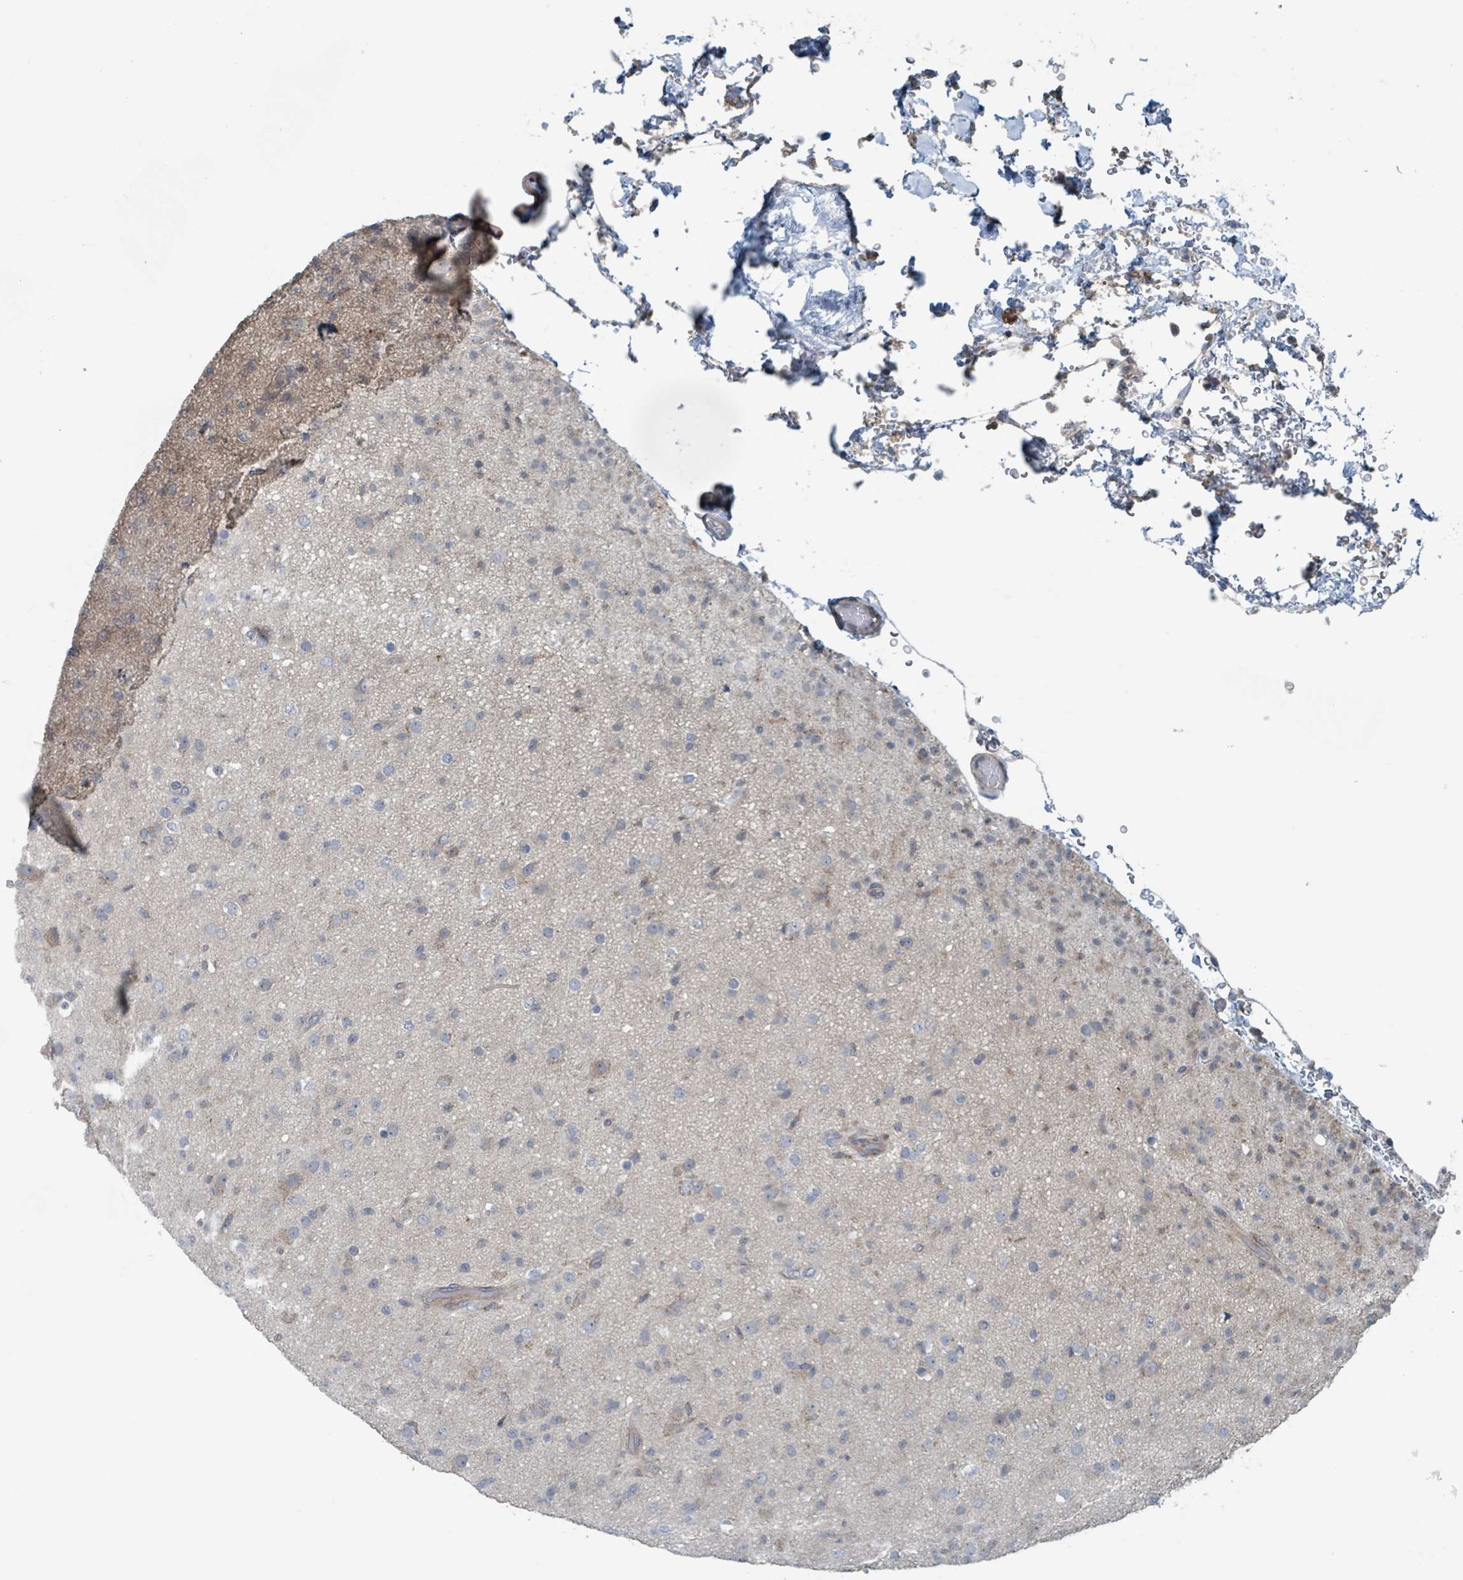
{"staining": {"intensity": "negative", "quantity": "none", "location": "none"}, "tissue": "glioma", "cell_type": "Tumor cells", "image_type": "cancer", "snomed": [{"axis": "morphology", "description": "Glioma, malignant, Low grade"}, {"axis": "topography", "description": "Brain"}], "caption": "Immunohistochemistry micrograph of glioma stained for a protein (brown), which reveals no positivity in tumor cells.", "gene": "ACBD4", "patient": {"sex": "male", "age": 65}}